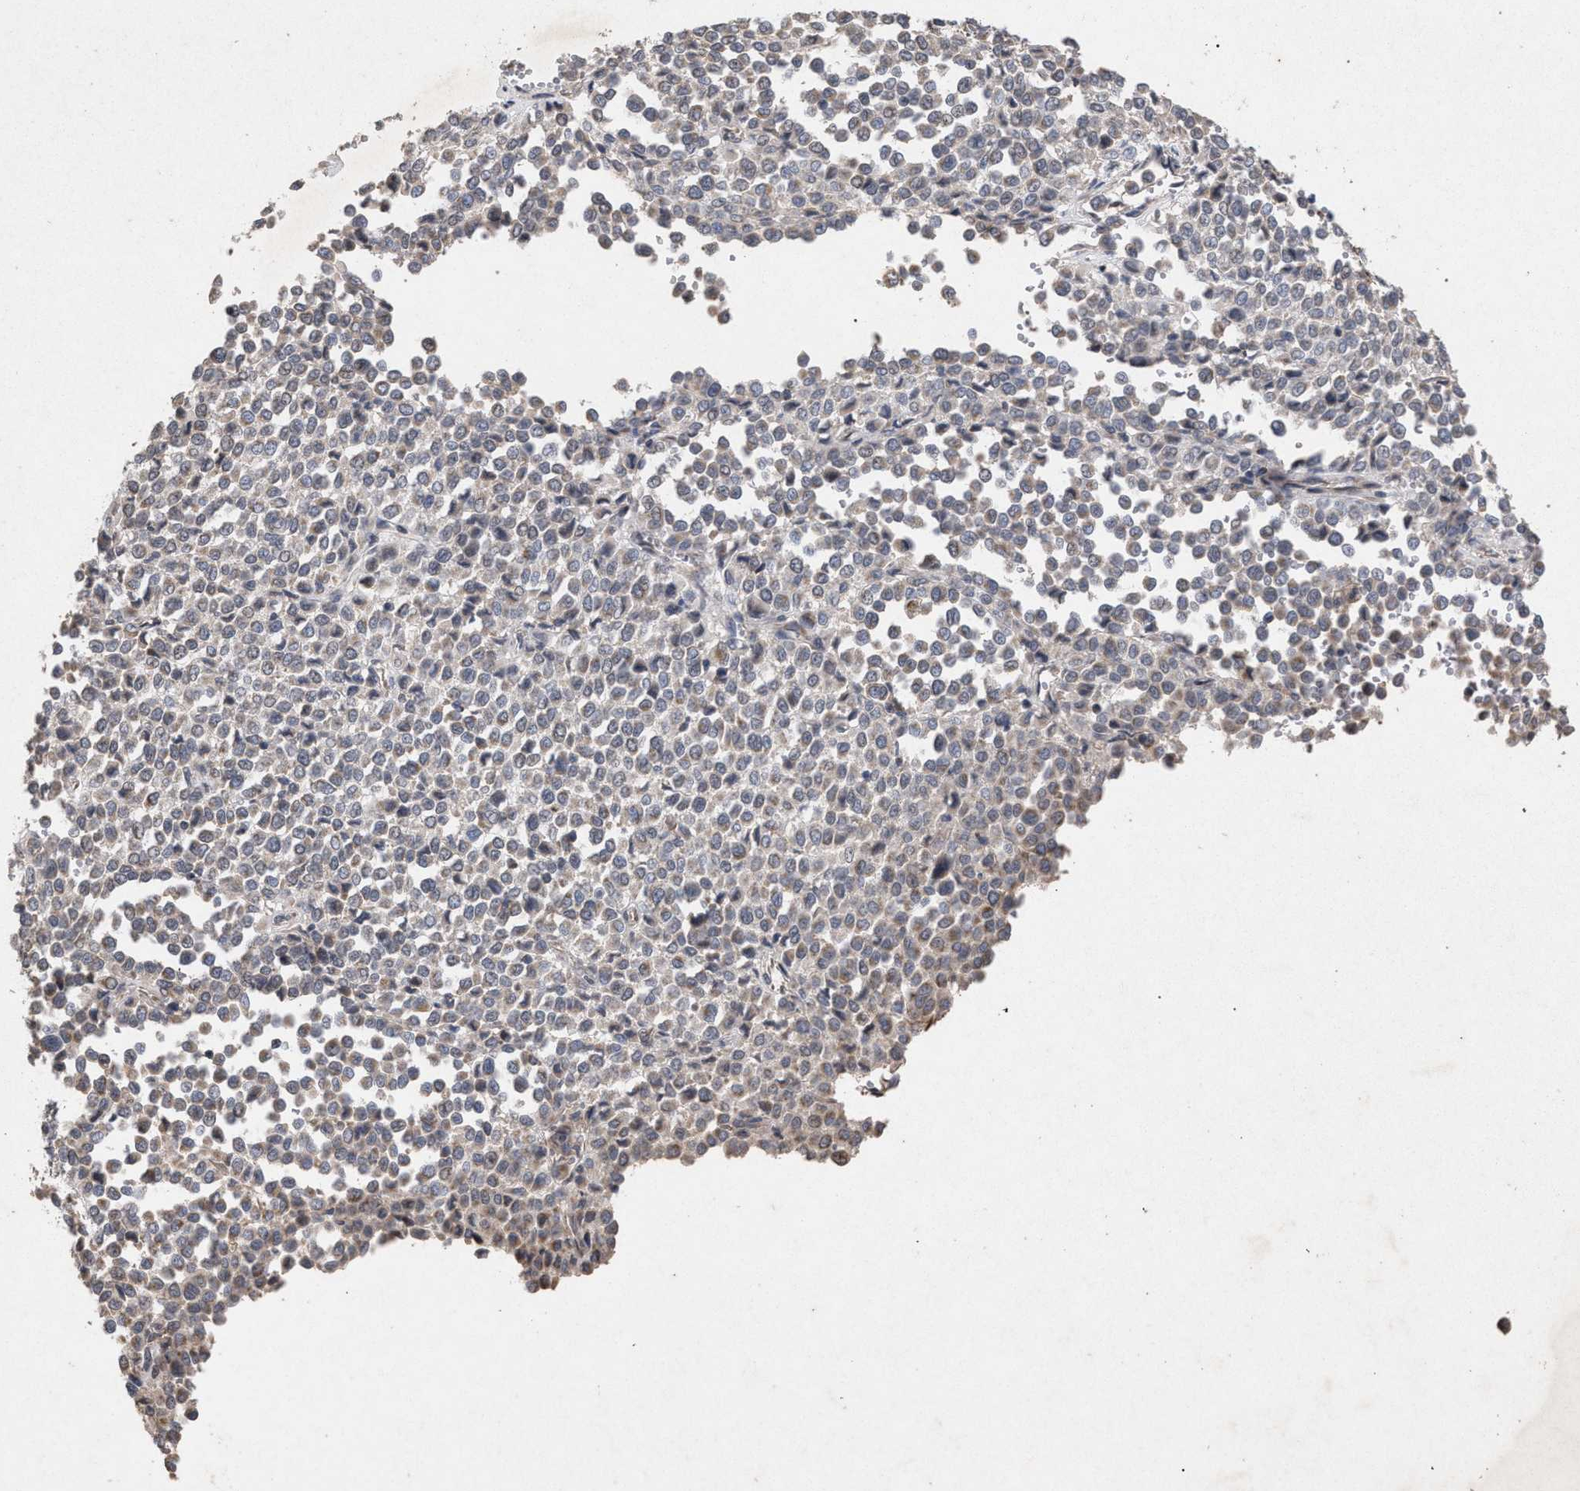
{"staining": {"intensity": "weak", "quantity": "<25%", "location": "cytoplasmic/membranous"}, "tissue": "melanoma", "cell_type": "Tumor cells", "image_type": "cancer", "snomed": [{"axis": "morphology", "description": "Malignant melanoma, Metastatic site"}, {"axis": "topography", "description": "Pancreas"}], "caption": "Photomicrograph shows no protein positivity in tumor cells of malignant melanoma (metastatic site) tissue.", "gene": "PKD2L1", "patient": {"sex": "female", "age": 30}}